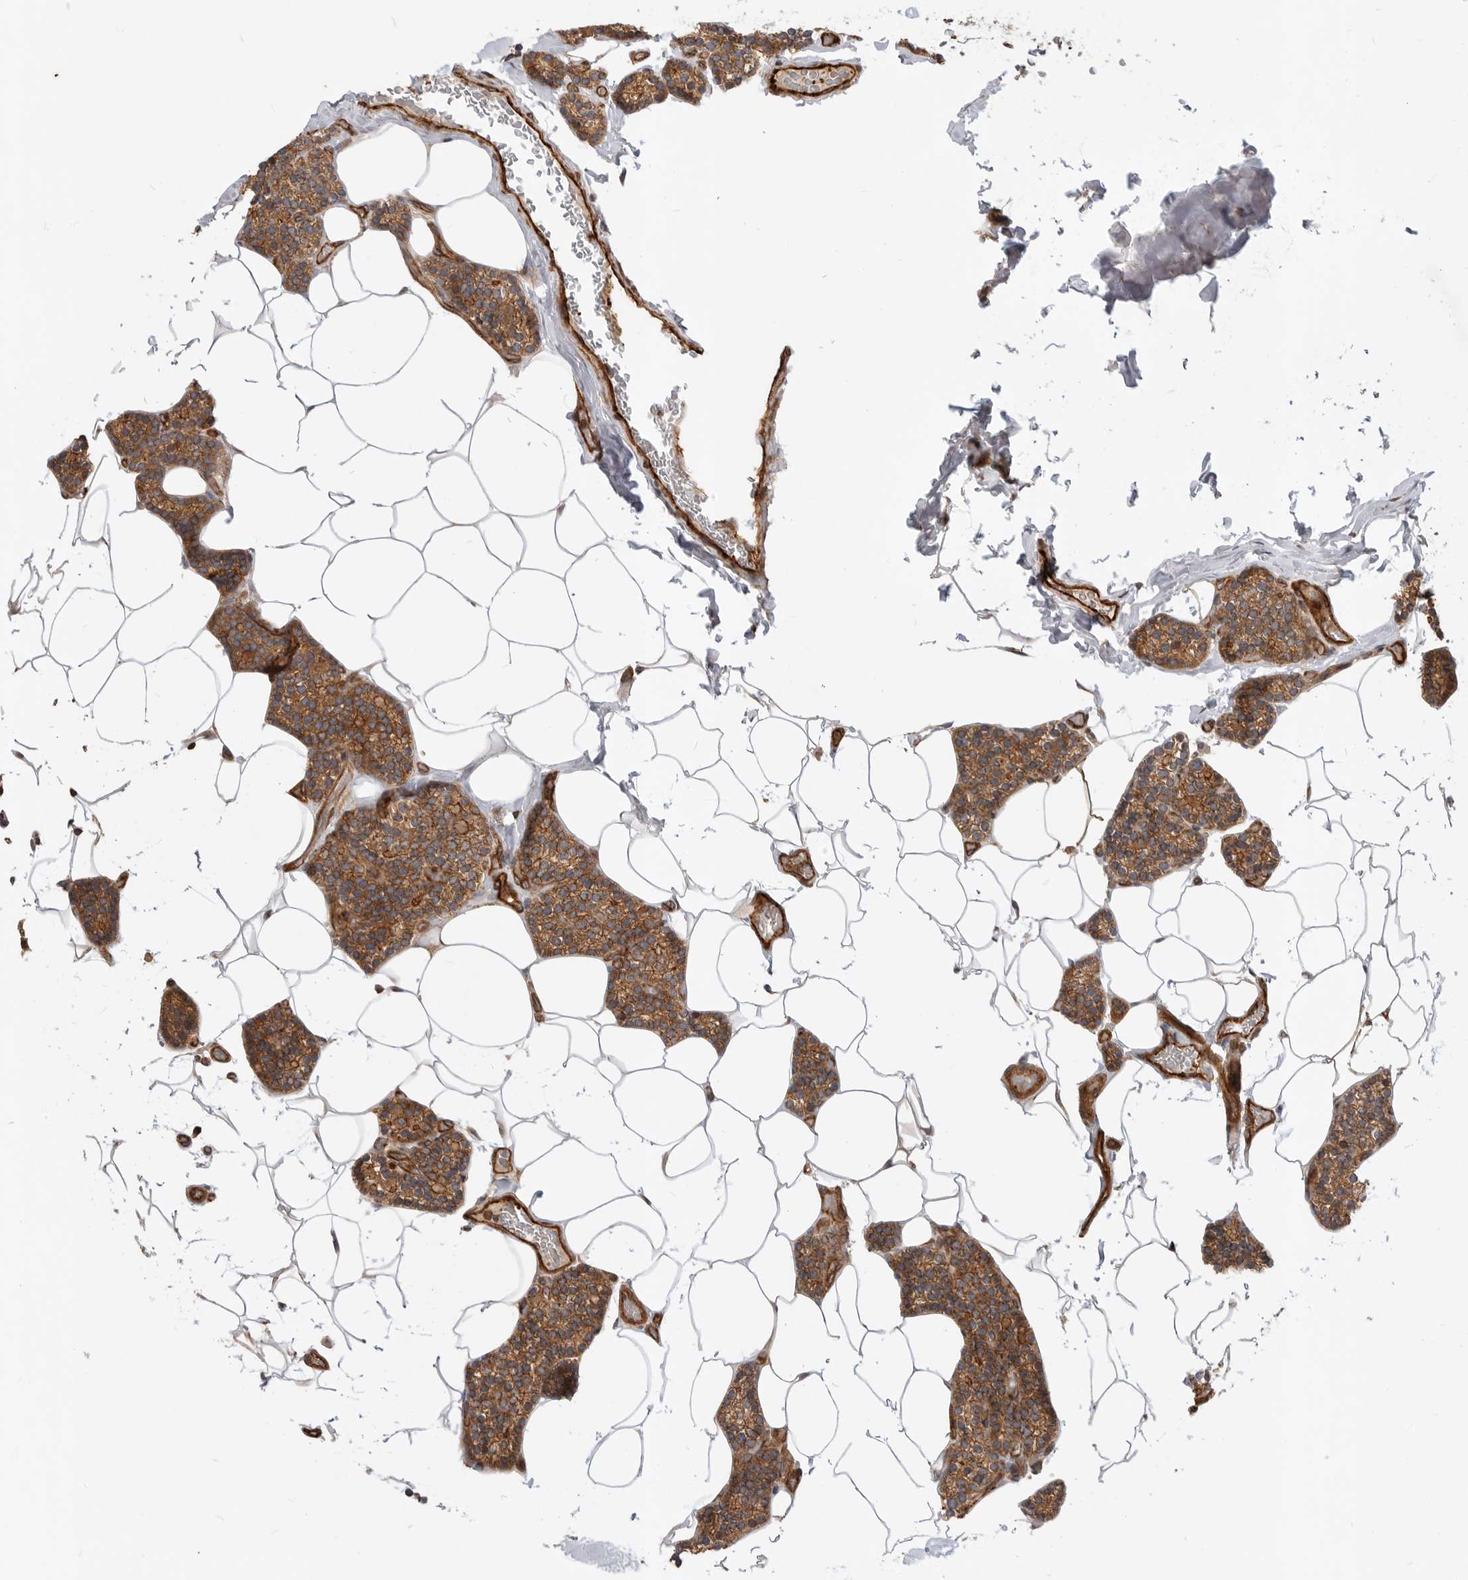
{"staining": {"intensity": "moderate", "quantity": ">75%", "location": "cytoplasmic/membranous"}, "tissue": "parathyroid gland", "cell_type": "Glandular cells", "image_type": "normal", "snomed": [{"axis": "morphology", "description": "Normal tissue, NOS"}, {"axis": "topography", "description": "Parathyroid gland"}], "caption": "Immunohistochemical staining of benign parathyroid gland demonstrates moderate cytoplasmic/membranous protein expression in about >75% of glandular cells. The staining was performed using DAB to visualize the protein expression in brown, while the nuclei were stained in blue with hematoxylin (Magnification: 20x).", "gene": "GPATCH2", "patient": {"sex": "male", "age": 52}}